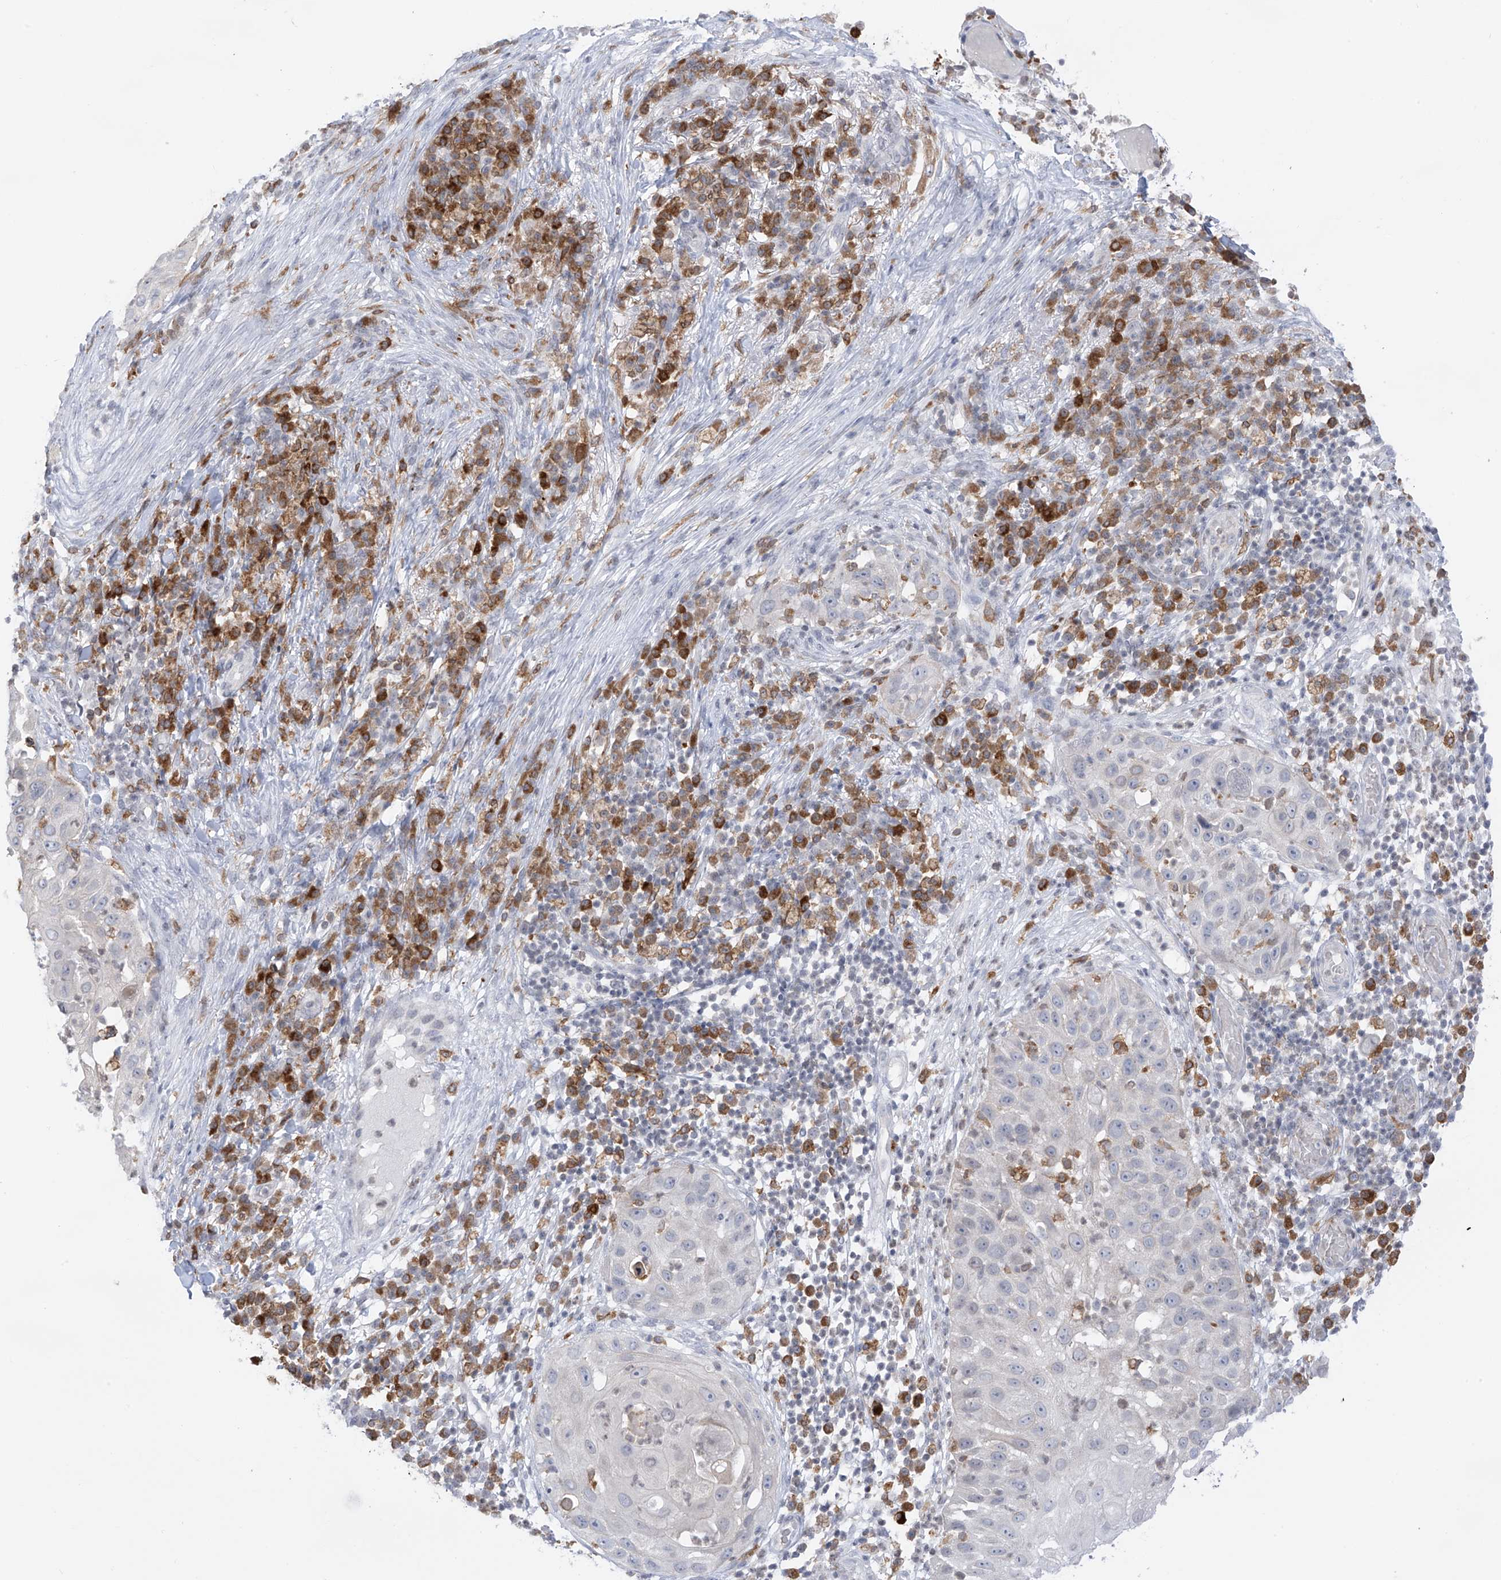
{"staining": {"intensity": "negative", "quantity": "none", "location": "none"}, "tissue": "skin cancer", "cell_type": "Tumor cells", "image_type": "cancer", "snomed": [{"axis": "morphology", "description": "Squamous cell carcinoma, NOS"}, {"axis": "topography", "description": "Skin"}], "caption": "Tumor cells show no significant protein staining in skin cancer. Brightfield microscopy of immunohistochemistry stained with DAB (3,3'-diaminobenzidine) (brown) and hematoxylin (blue), captured at high magnification.", "gene": "TBXAS1", "patient": {"sex": "female", "age": 44}}